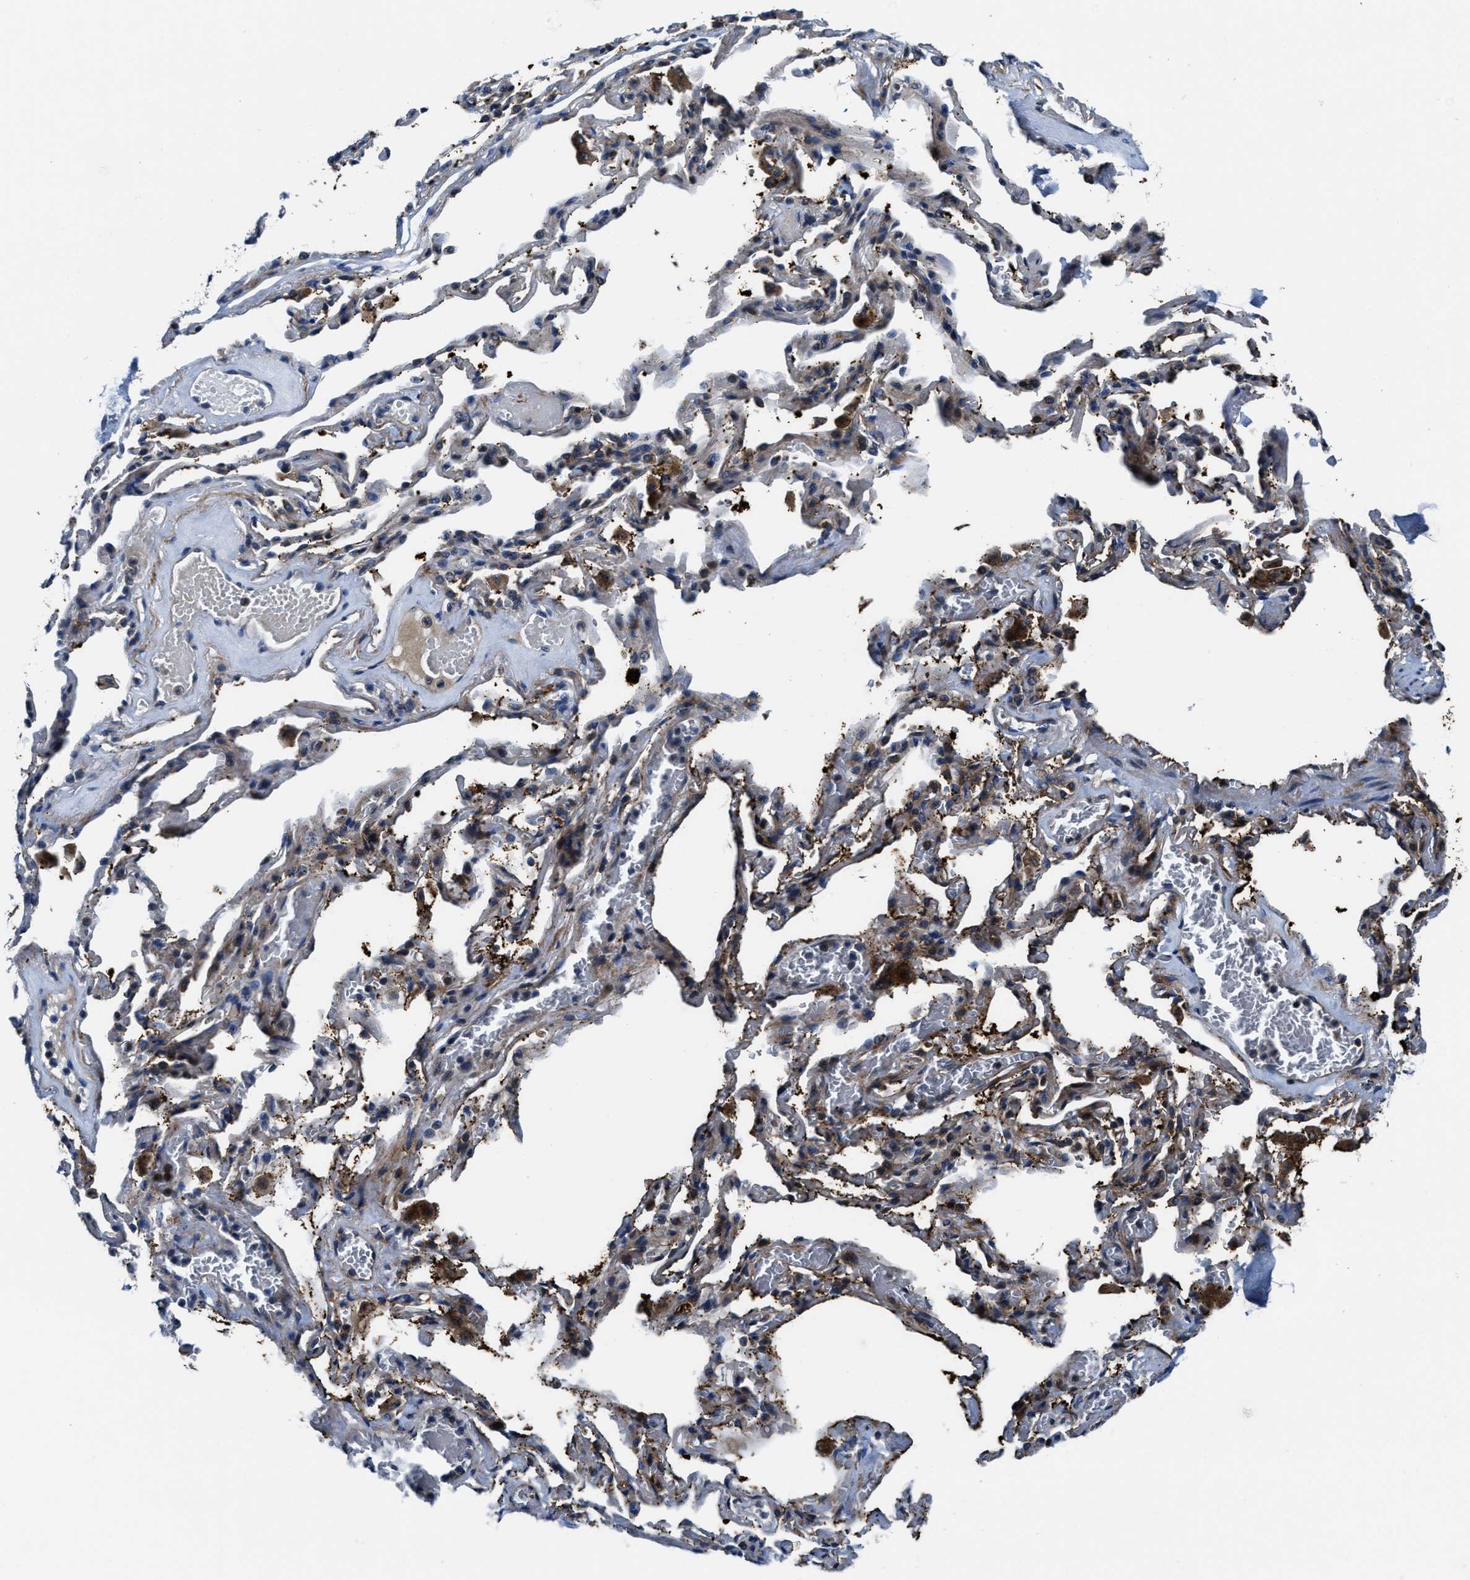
{"staining": {"intensity": "moderate", "quantity": ">75%", "location": "cytoplasmic/membranous"}, "tissue": "adipose tissue", "cell_type": "Adipocytes", "image_type": "normal", "snomed": [{"axis": "morphology", "description": "Normal tissue, NOS"}, {"axis": "topography", "description": "Cartilage tissue"}, {"axis": "topography", "description": "Lung"}], "caption": "Immunohistochemical staining of normal adipose tissue demonstrates moderate cytoplasmic/membranous protein positivity in approximately >75% of adipocytes. Immunohistochemistry stains the protein of interest in brown and the nuclei are stained blue.", "gene": "PTAR1", "patient": {"sex": "female", "age": 77}}